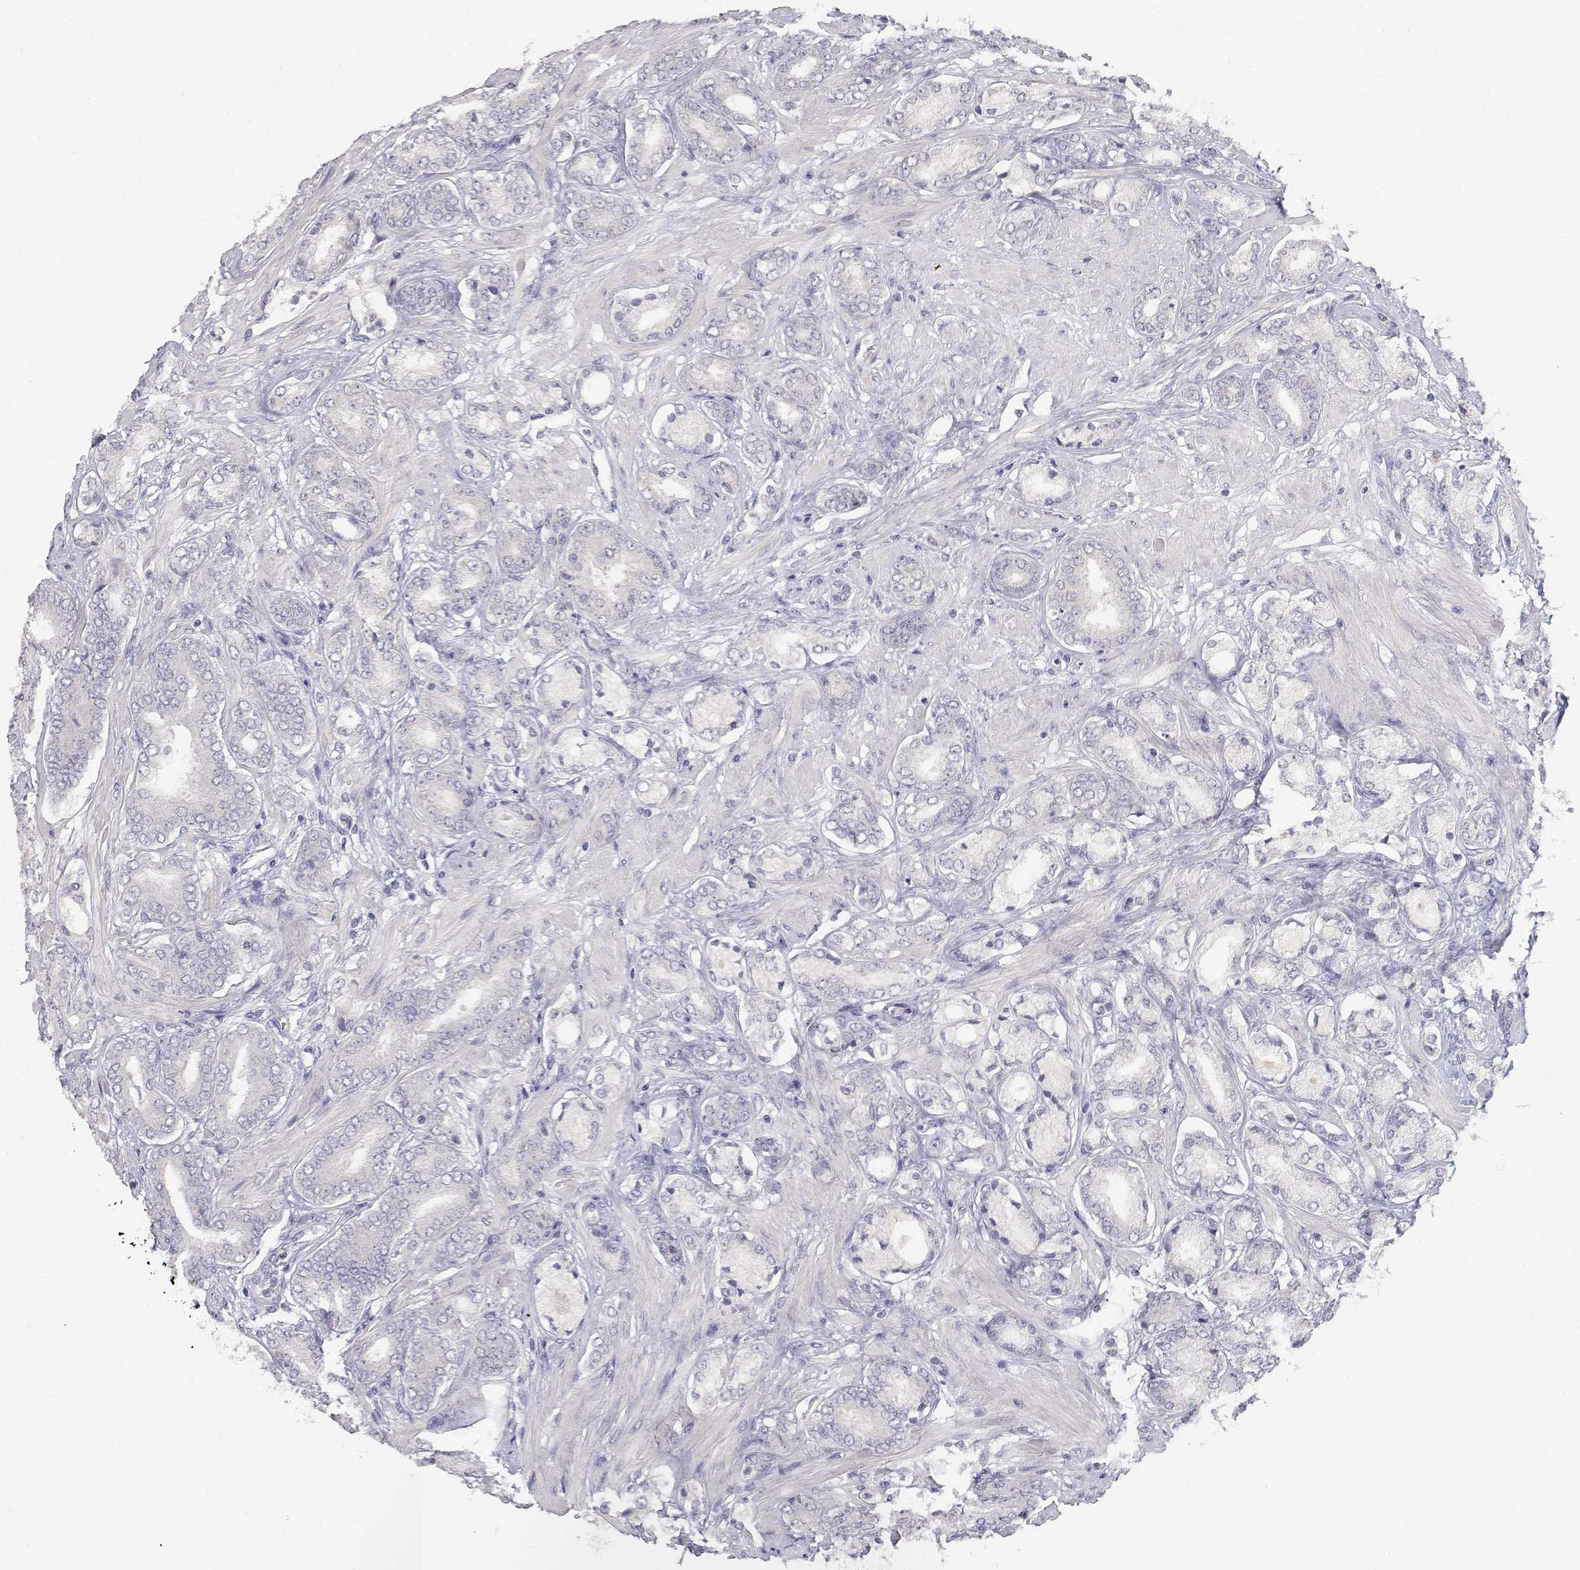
{"staining": {"intensity": "negative", "quantity": "none", "location": "none"}, "tissue": "prostate cancer", "cell_type": "Tumor cells", "image_type": "cancer", "snomed": [{"axis": "morphology", "description": "Adenocarcinoma, High grade"}, {"axis": "topography", "description": "Prostate"}], "caption": "This is an IHC photomicrograph of human prostate cancer (high-grade adenocarcinoma). There is no positivity in tumor cells.", "gene": "ADA", "patient": {"sex": "male", "age": 56}}